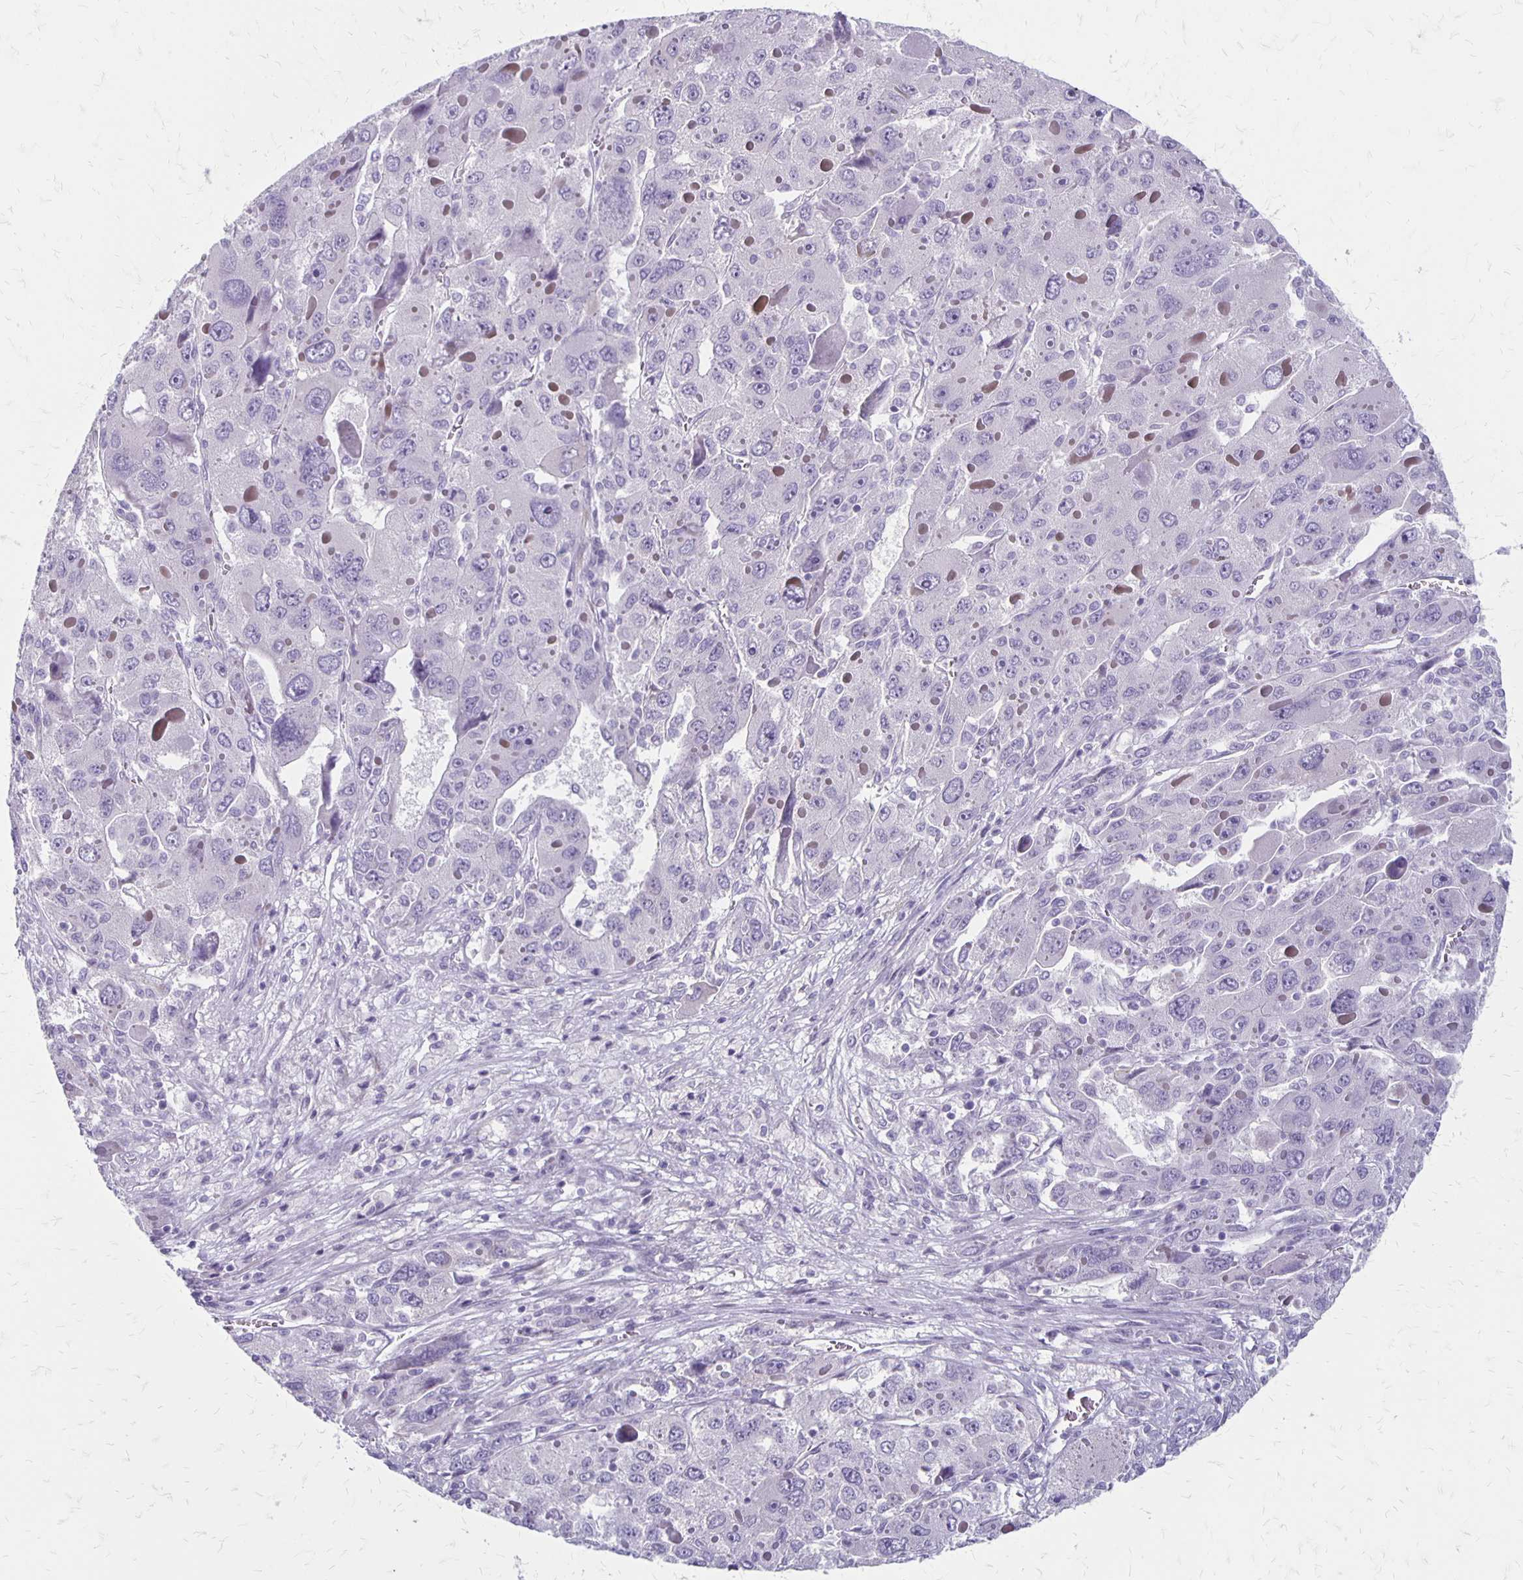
{"staining": {"intensity": "negative", "quantity": "none", "location": "none"}, "tissue": "liver cancer", "cell_type": "Tumor cells", "image_type": "cancer", "snomed": [{"axis": "morphology", "description": "Carcinoma, Hepatocellular, NOS"}, {"axis": "topography", "description": "Liver"}], "caption": "Immunohistochemistry of human hepatocellular carcinoma (liver) exhibits no staining in tumor cells.", "gene": "HOMER1", "patient": {"sex": "female", "age": 41}}